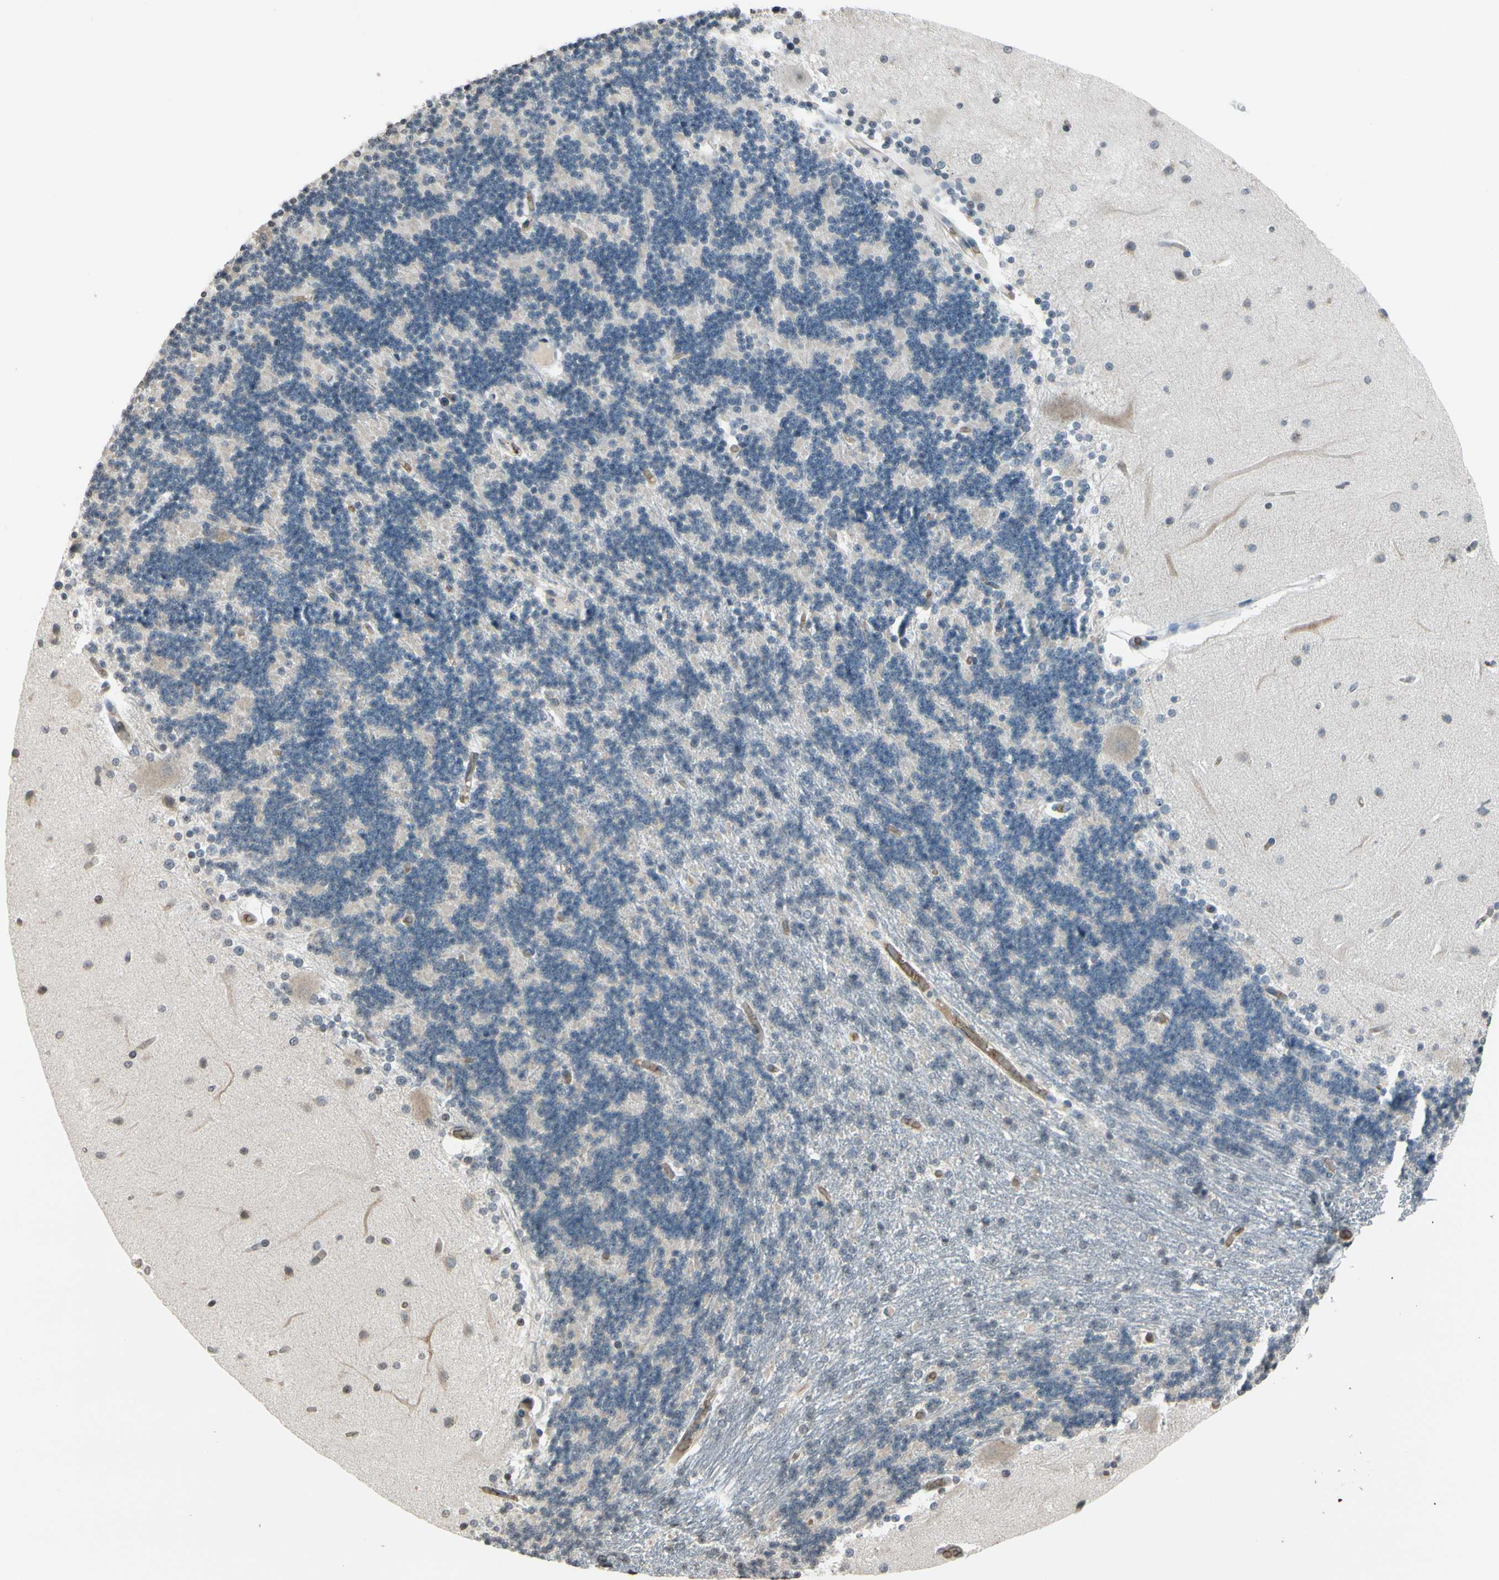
{"staining": {"intensity": "negative", "quantity": "none", "location": "none"}, "tissue": "cerebellum", "cell_type": "Cells in granular layer", "image_type": "normal", "snomed": [{"axis": "morphology", "description": "Normal tissue, NOS"}, {"axis": "topography", "description": "Cerebellum"}], "caption": "This is an immunohistochemistry (IHC) image of unremarkable cerebellum. There is no staining in cells in granular layer.", "gene": "GYPC", "patient": {"sex": "female", "age": 54}}